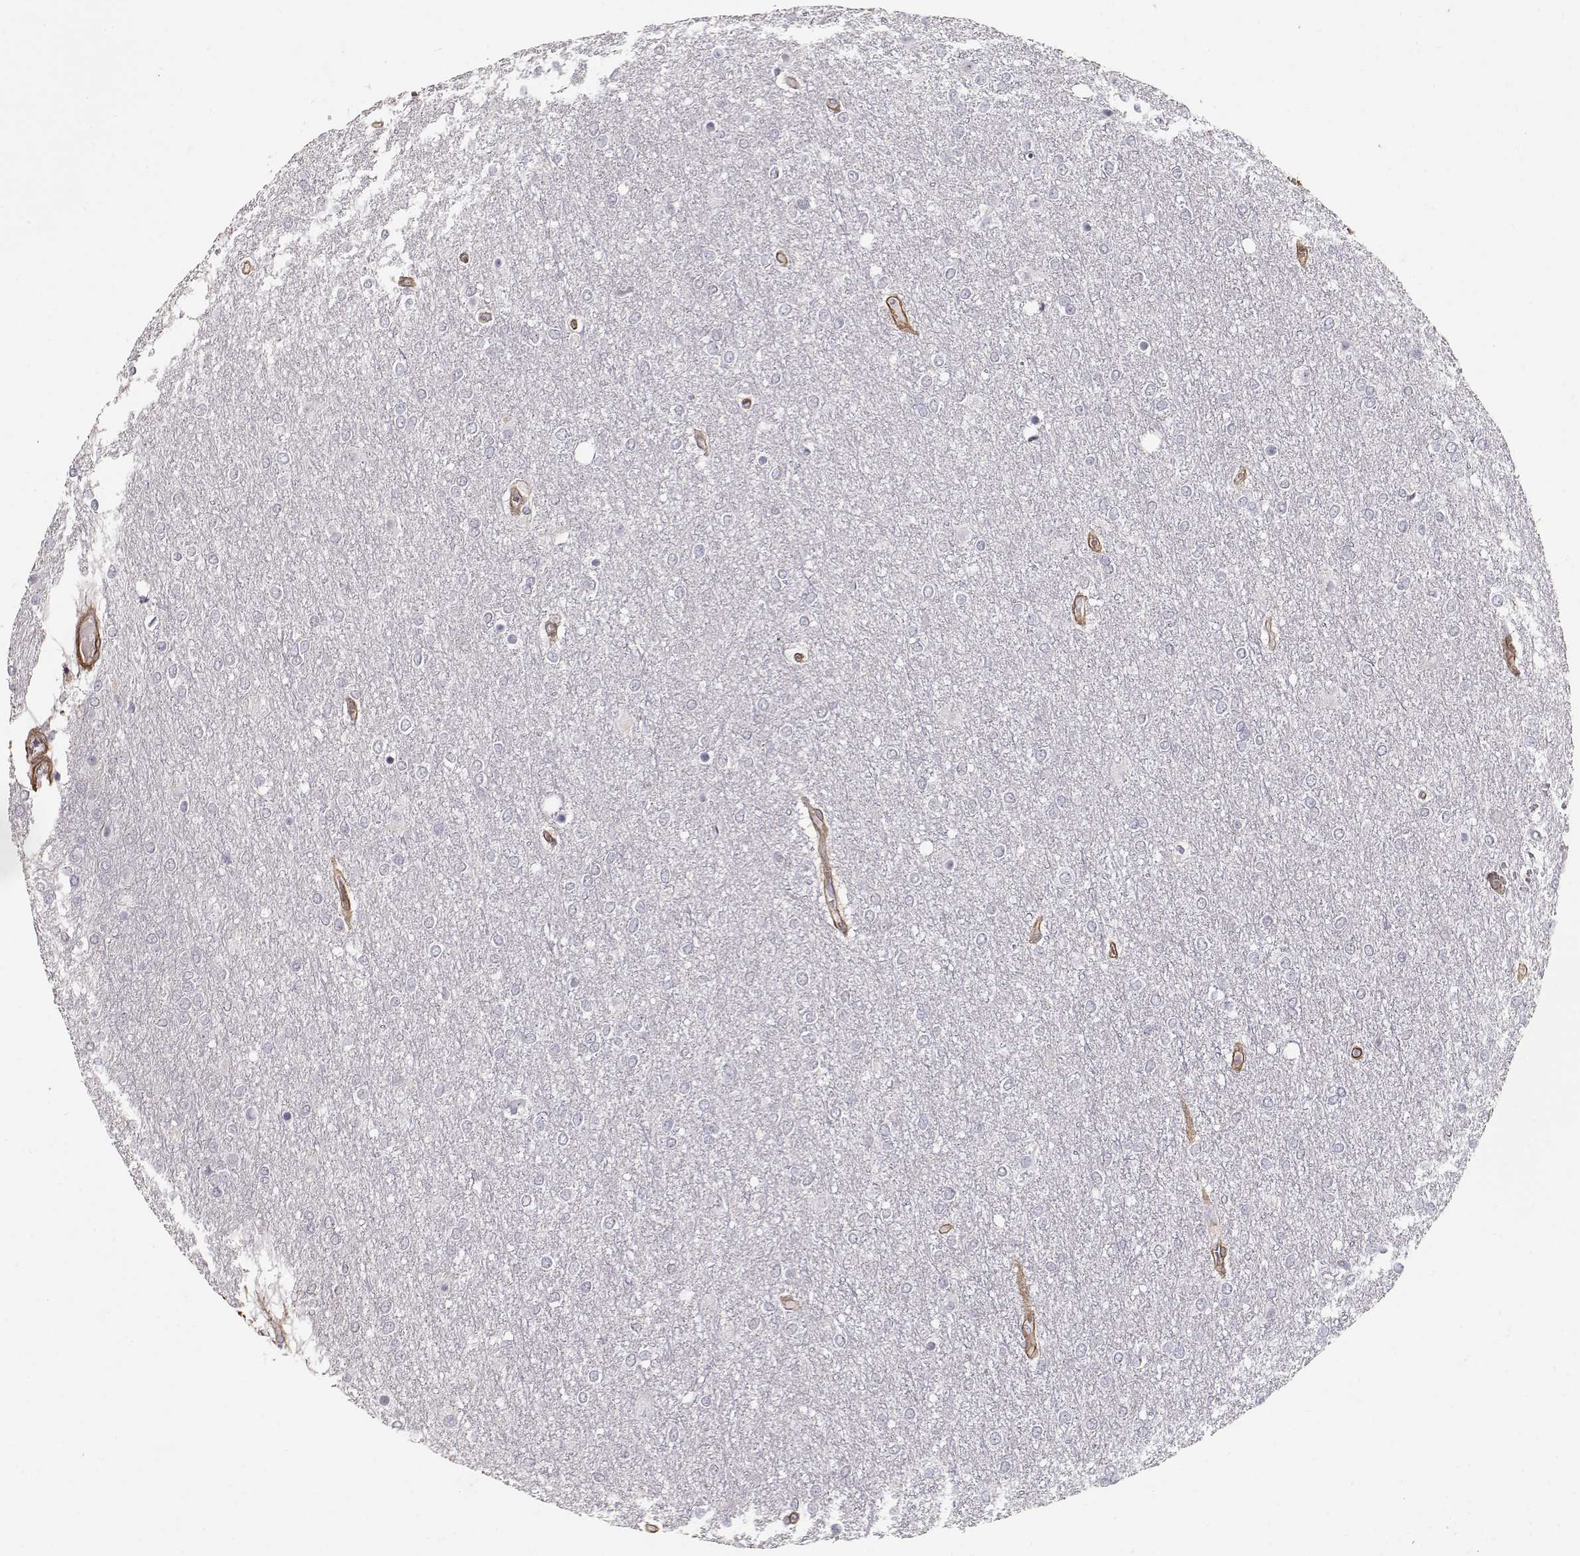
{"staining": {"intensity": "negative", "quantity": "none", "location": "none"}, "tissue": "glioma", "cell_type": "Tumor cells", "image_type": "cancer", "snomed": [{"axis": "morphology", "description": "Glioma, malignant, High grade"}, {"axis": "topography", "description": "Brain"}], "caption": "Human glioma stained for a protein using immunohistochemistry demonstrates no positivity in tumor cells.", "gene": "LAMA5", "patient": {"sex": "female", "age": 61}}